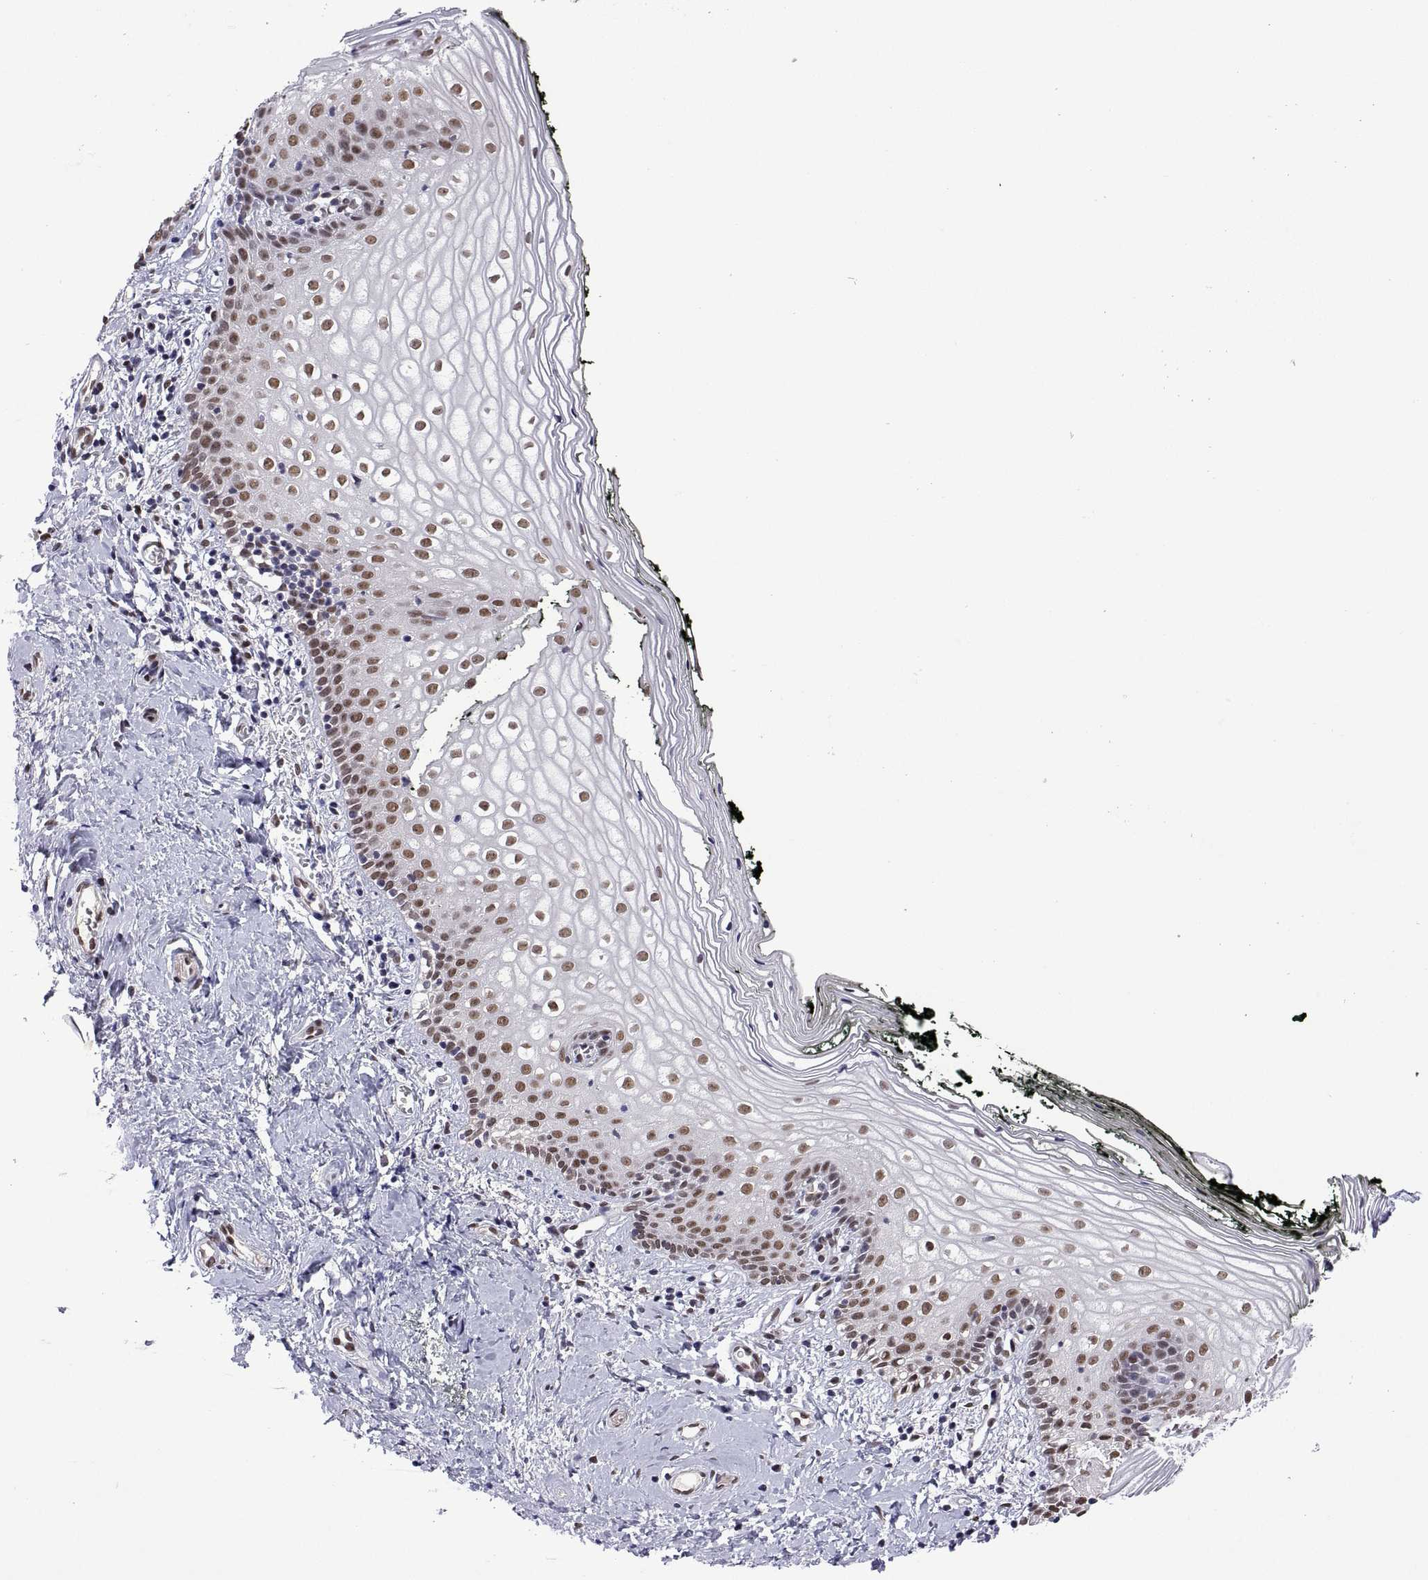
{"staining": {"intensity": "weak", "quantity": "25%-75%", "location": "nuclear"}, "tissue": "vagina", "cell_type": "Squamous epithelial cells", "image_type": "normal", "snomed": [{"axis": "morphology", "description": "Normal tissue, NOS"}, {"axis": "topography", "description": "Vagina"}], "caption": "IHC (DAB) staining of benign vagina displays weak nuclear protein staining in about 25%-75% of squamous epithelial cells.", "gene": "NR4A1", "patient": {"sex": "female", "age": 47}}